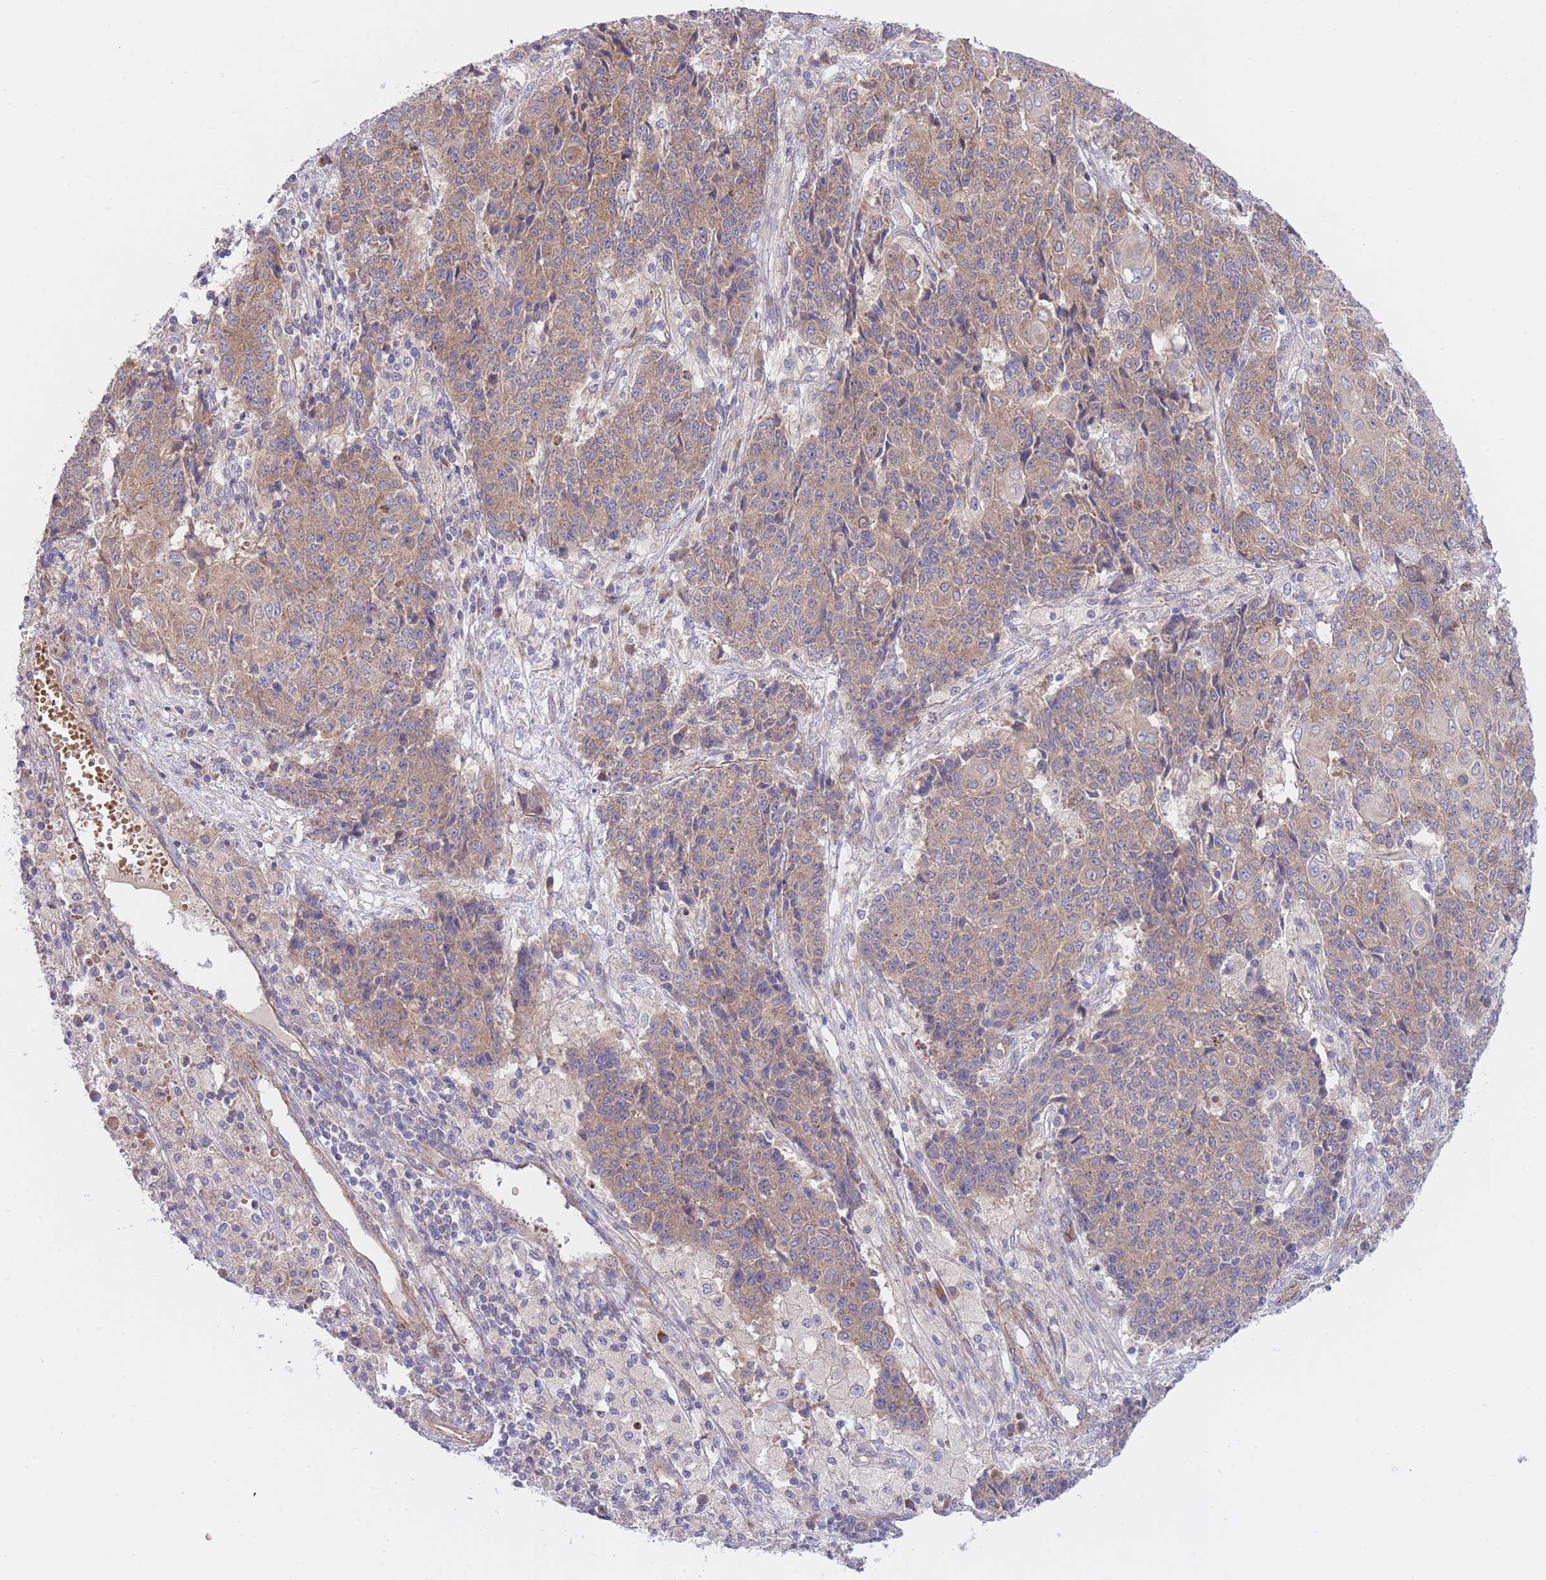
{"staining": {"intensity": "weak", "quantity": ">75%", "location": "cytoplasmic/membranous"}, "tissue": "ovarian cancer", "cell_type": "Tumor cells", "image_type": "cancer", "snomed": [{"axis": "morphology", "description": "Carcinoma, endometroid"}, {"axis": "topography", "description": "Ovary"}], "caption": "Immunohistochemistry of ovarian endometroid carcinoma reveals low levels of weak cytoplasmic/membranous expression in about >75% of tumor cells.", "gene": "CHAC1", "patient": {"sex": "female", "age": 42}}